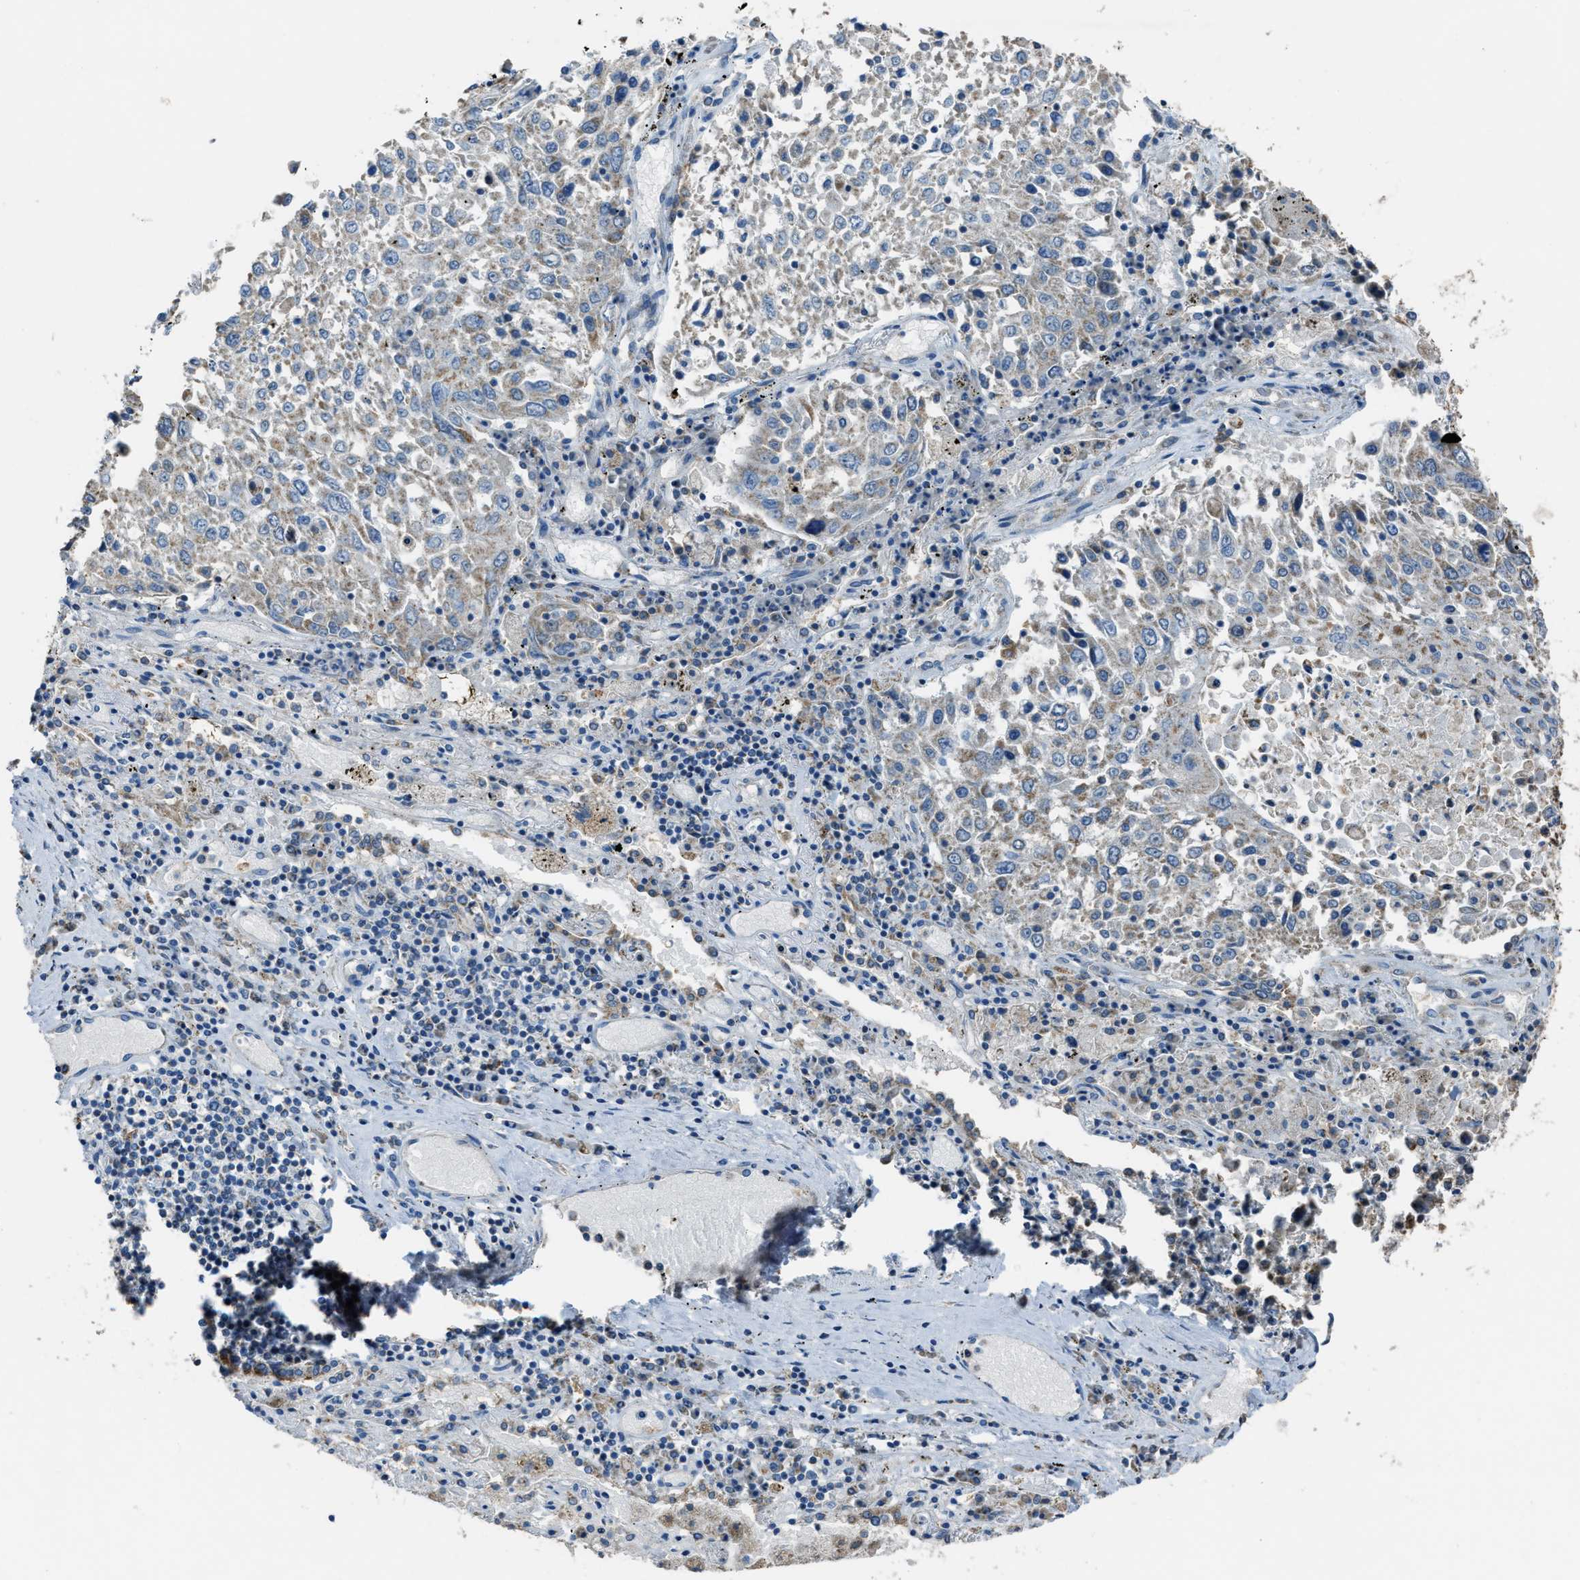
{"staining": {"intensity": "weak", "quantity": ">75%", "location": "cytoplasmic/membranous"}, "tissue": "lung cancer", "cell_type": "Tumor cells", "image_type": "cancer", "snomed": [{"axis": "morphology", "description": "Squamous cell carcinoma, NOS"}, {"axis": "topography", "description": "Lung"}], "caption": "Protein expression by IHC exhibits weak cytoplasmic/membranous positivity in approximately >75% of tumor cells in lung cancer.", "gene": "SLC25A11", "patient": {"sex": "male", "age": 65}}